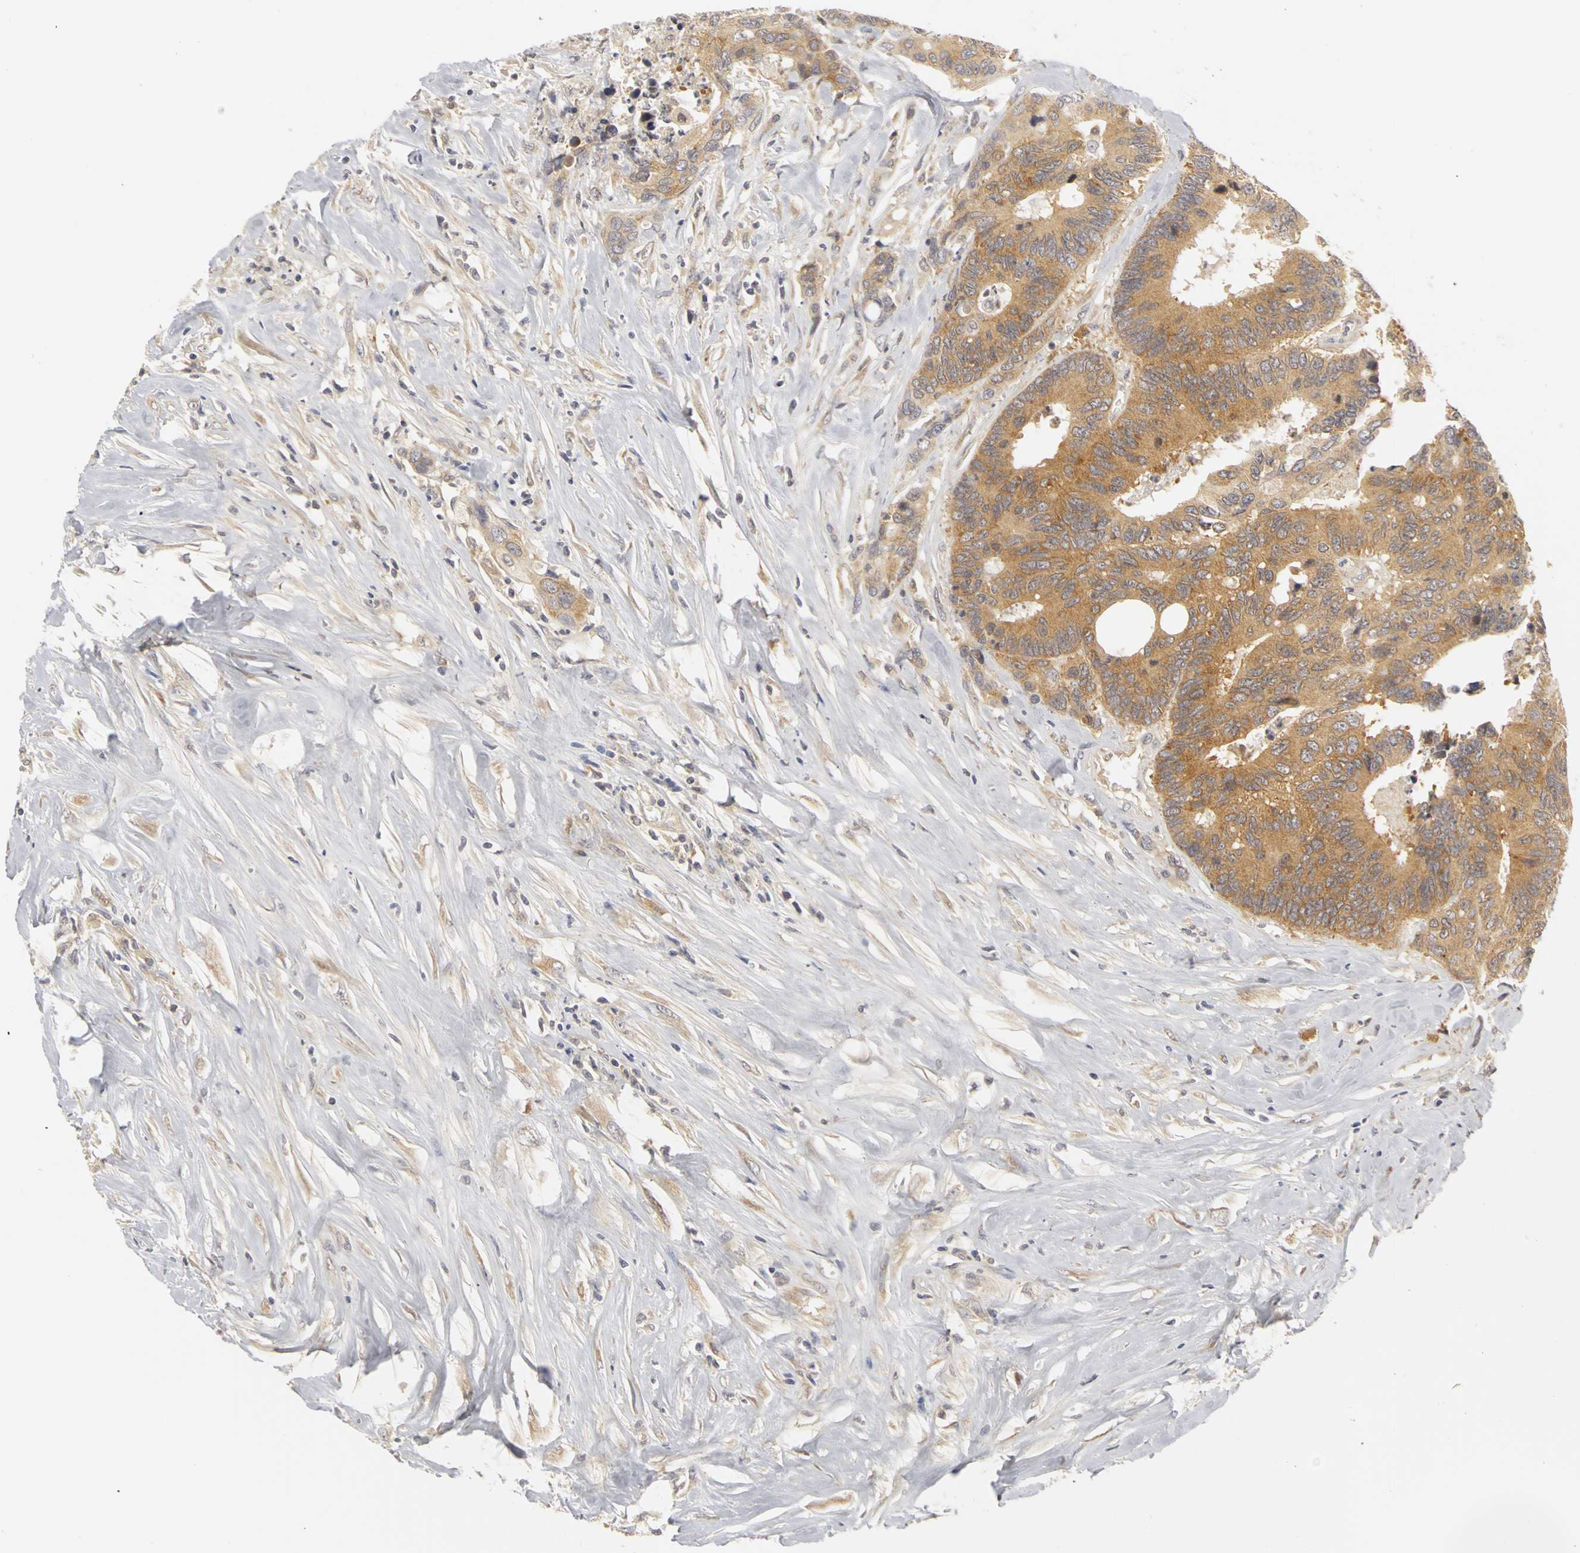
{"staining": {"intensity": "moderate", "quantity": ">75%", "location": "cytoplasmic/membranous"}, "tissue": "colorectal cancer", "cell_type": "Tumor cells", "image_type": "cancer", "snomed": [{"axis": "morphology", "description": "Adenocarcinoma, NOS"}, {"axis": "topography", "description": "Rectum"}], "caption": "Human adenocarcinoma (colorectal) stained with a protein marker displays moderate staining in tumor cells.", "gene": "IRAK1", "patient": {"sex": "male", "age": 55}}